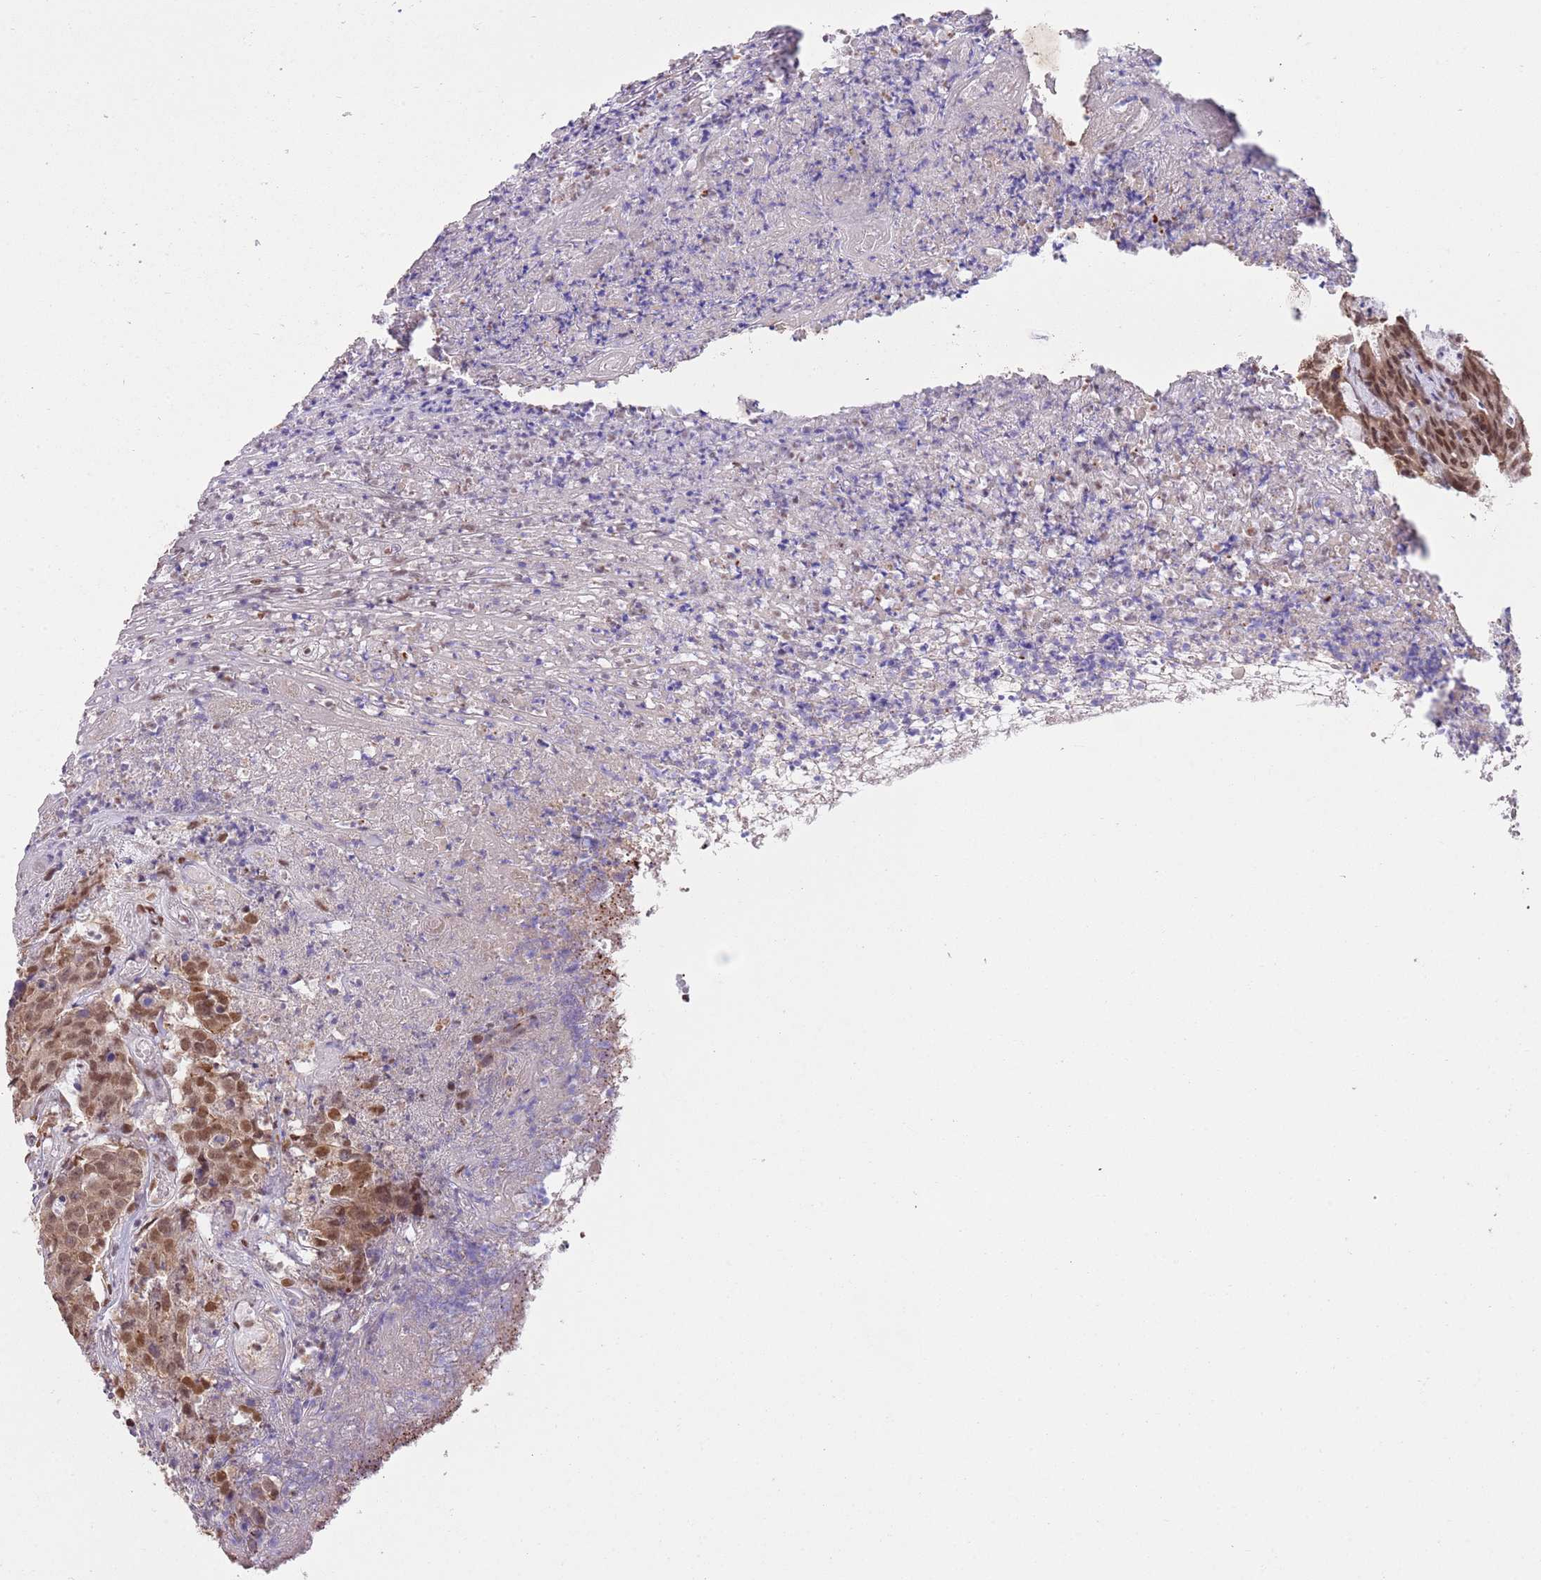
{"staining": {"intensity": "moderate", "quantity": ">75%", "location": "cytoplasmic/membranous,nuclear"}, "tissue": "colorectal cancer", "cell_type": "Tumor cells", "image_type": "cancer", "snomed": [{"axis": "morphology", "description": "Adenocarcinoma, NOS"}, {"axis": "topography", "description": "Colon"}], "caption": "A brown stain highlights moderate cytoplasmic/membranous and nuclear positivity of a protein in colorectal adenocarcinoma tumor cells.", "gene": "TRIM32", "patient": {"sex": "male", "age": 83}}